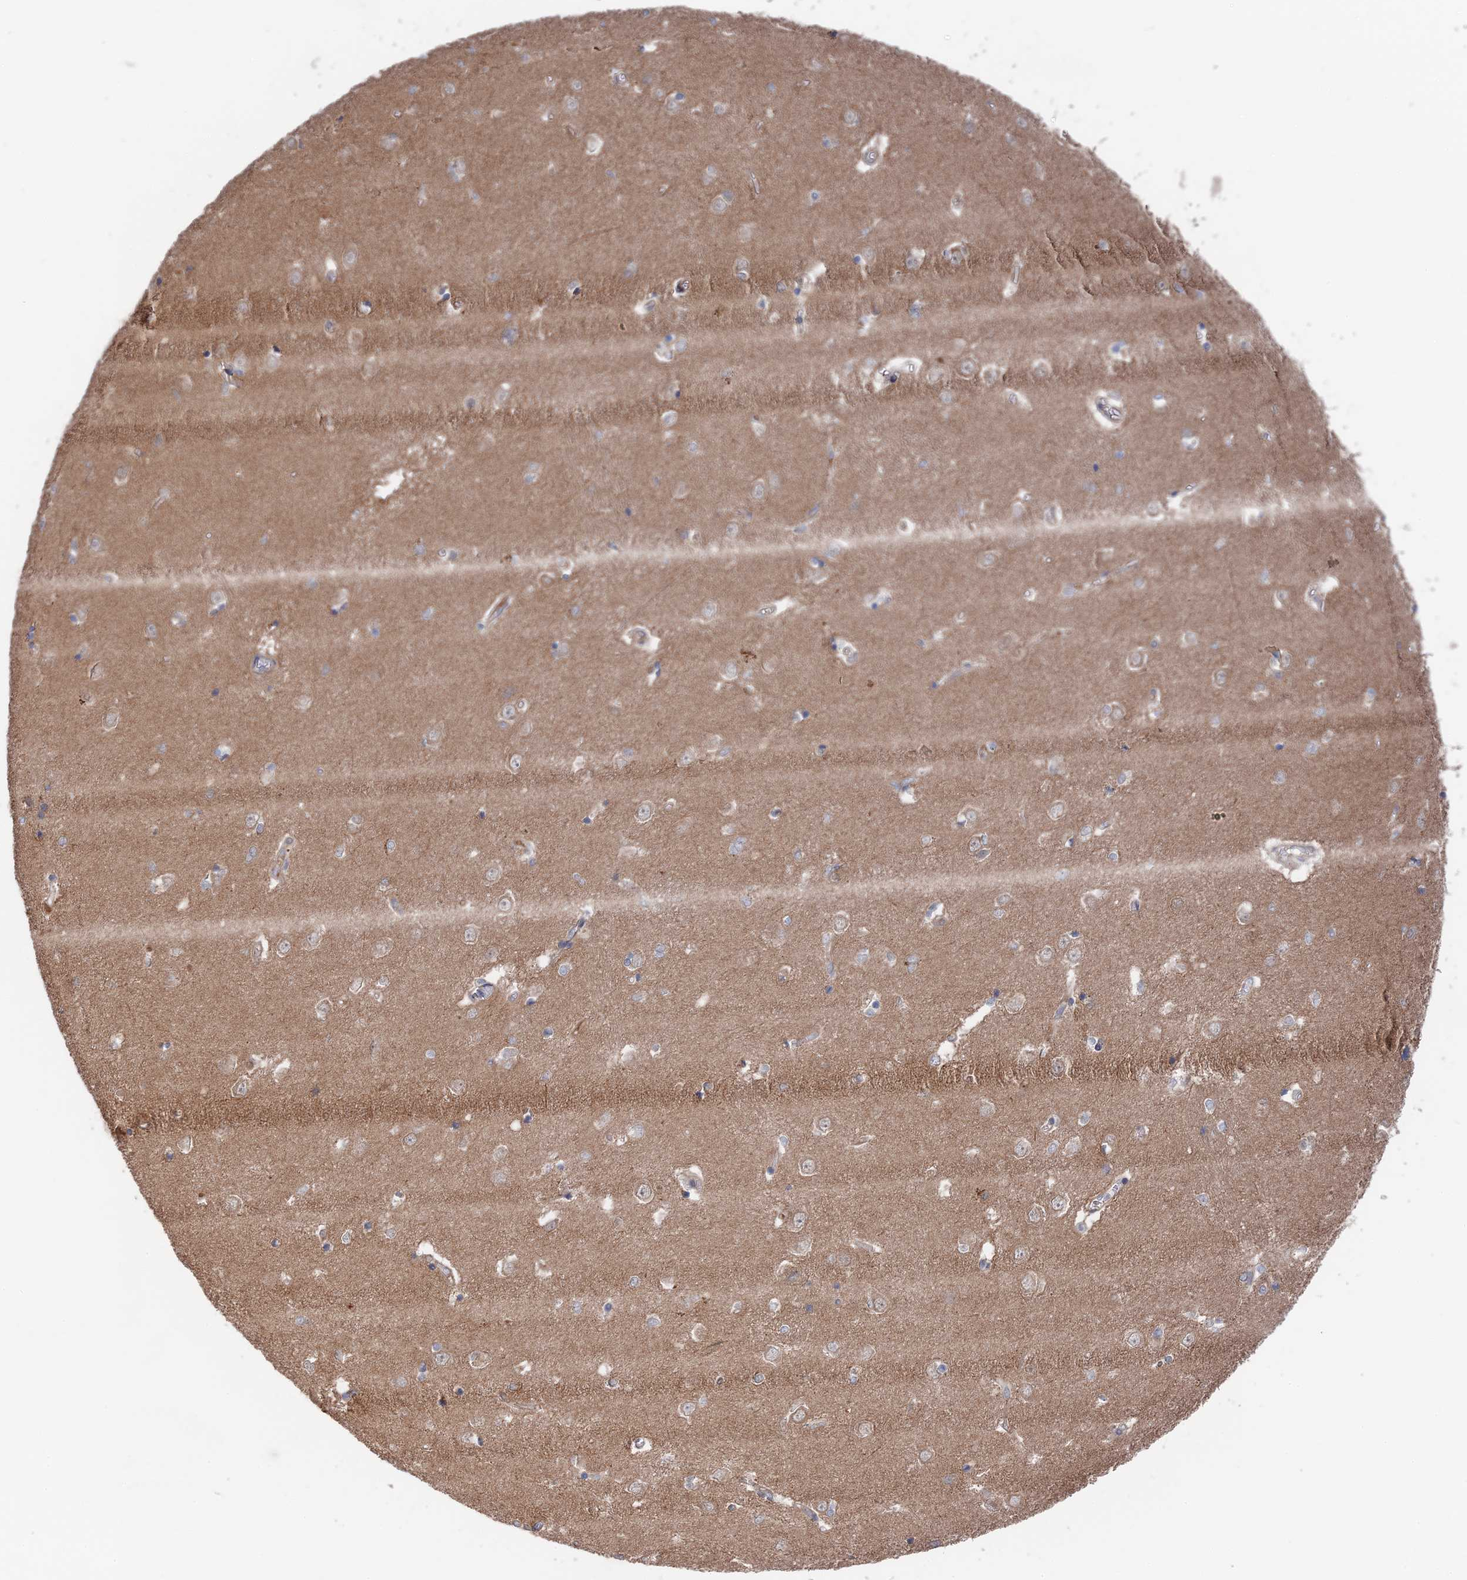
{"staining": {"intensity": "negative", "quantity": "none", "location": "none"}, "tissue": "caudate", "cell_type": "Glial cells", "image_type": "normal", "snomed": [{"axis": "morphology", "description": "Normal tissue, NOS"}, {"axis": "topography", "description": "Lateral ventricle wall"}], "caption": "The image shows no significant expression in glial cells of caudate.", "gene": "IRGQ", "patient": {"sex": "male", "age": 37}}